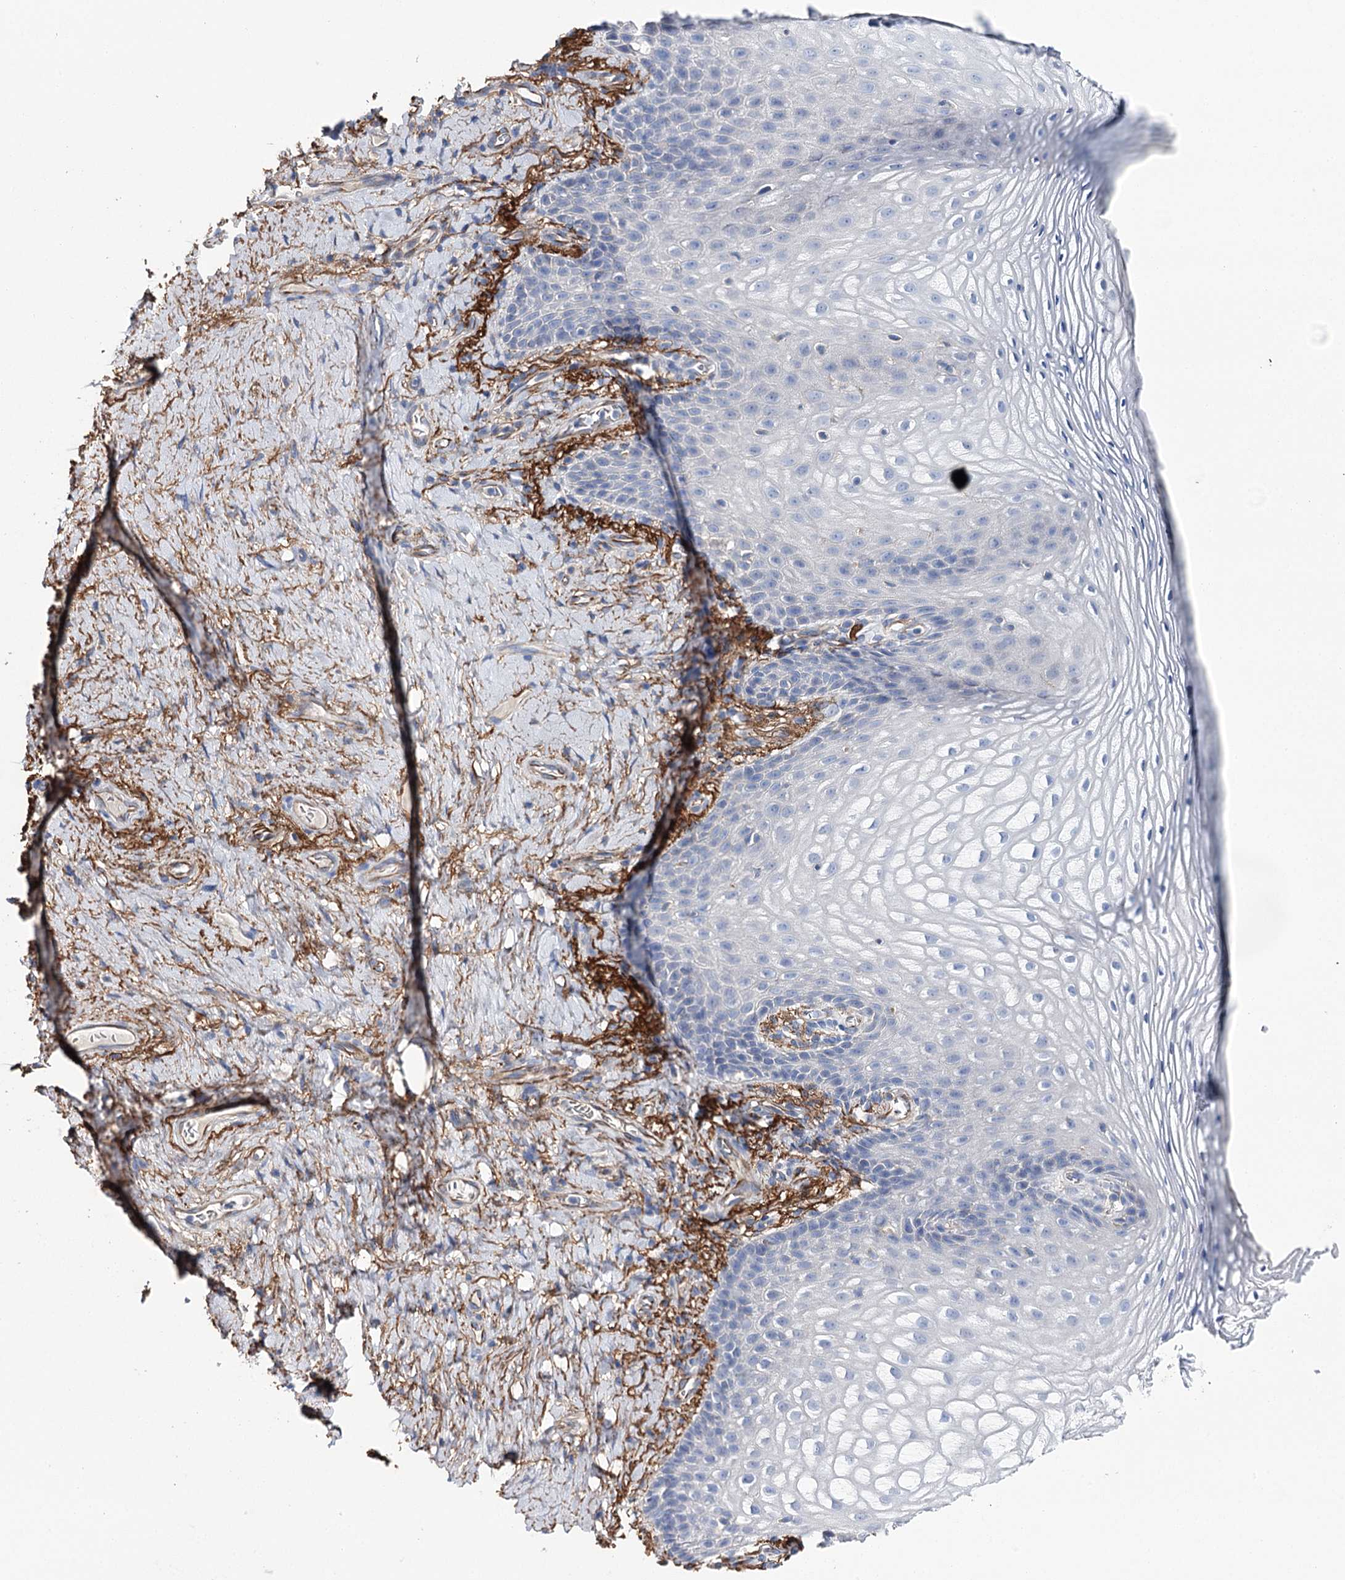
{"staining": {"intensity": "negative", "quantity": "none", "location": "none"}, "tissue": "vagina", "cell_type": "Squamous epithelial cells", "image_type": "normal", "snomed": [{"axis": "morphology", "description": "Normal tissue, NOS"}, {"axis": "topography", "description": "Vagina"}], "caption": "Unremarkable vagina was stained to show a protein in brown. There is no significant positivity in squamous epithelial cells.", "gene": "EPYC", "patient": {"sex": "female", "age": 60}}